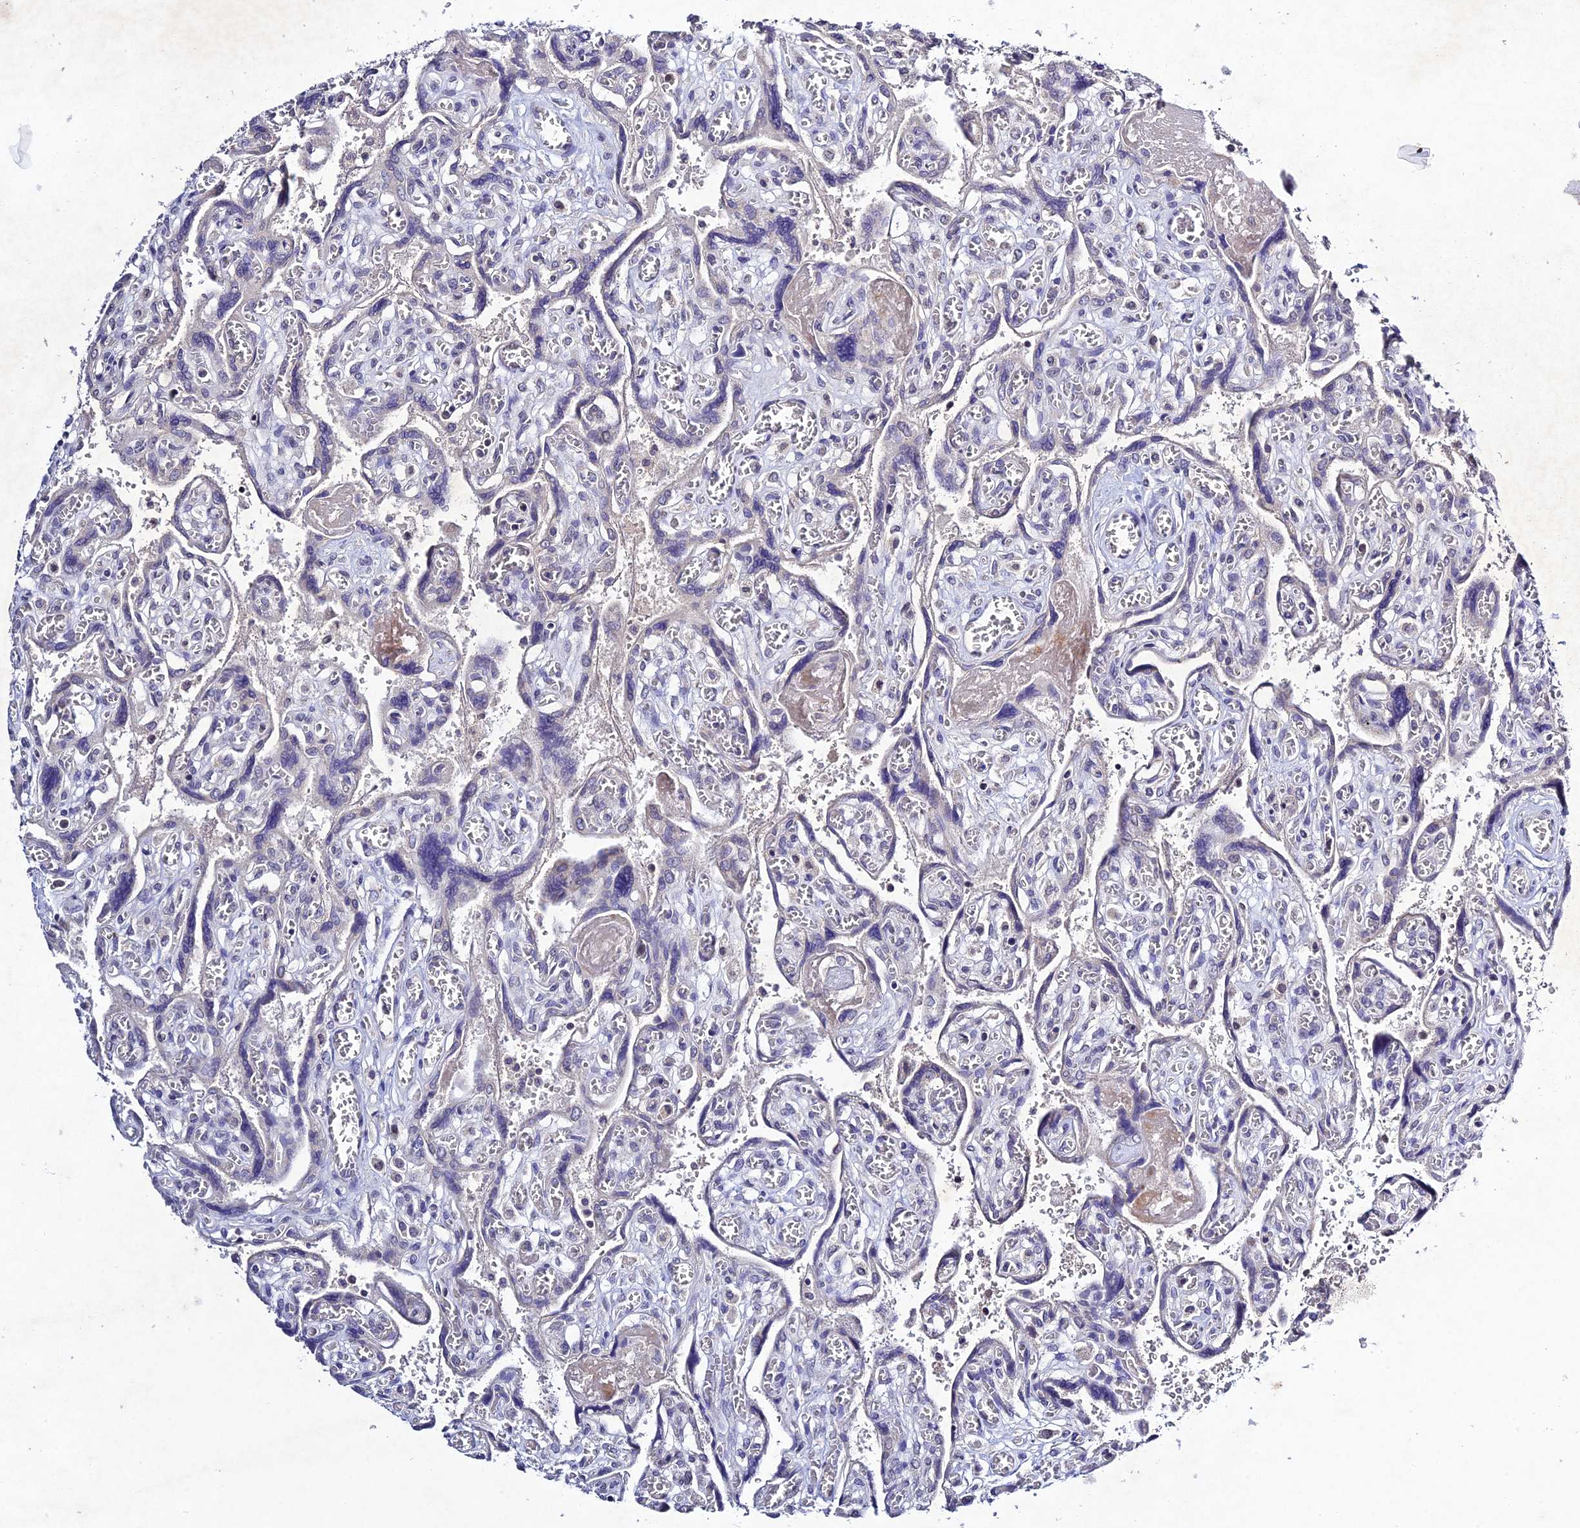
{"staining": {"intensity": "negative", "quantity": "none", "location": "none"}, "tissue": "placenta", "cell_type": "Trophoblastic cells", "image_type": "normal", "snomed": [{"axis": "morphology", "description": "Normal tissue, NOS"}, {"axis": "topography", "description": "Placenta"}], "caption": "Immunohistochemistry of unremarkable human placenta reveals no positivity in trophoblastic cells.", "gene": "CHST5", "patient": {"sex": "female", "age": 39}}